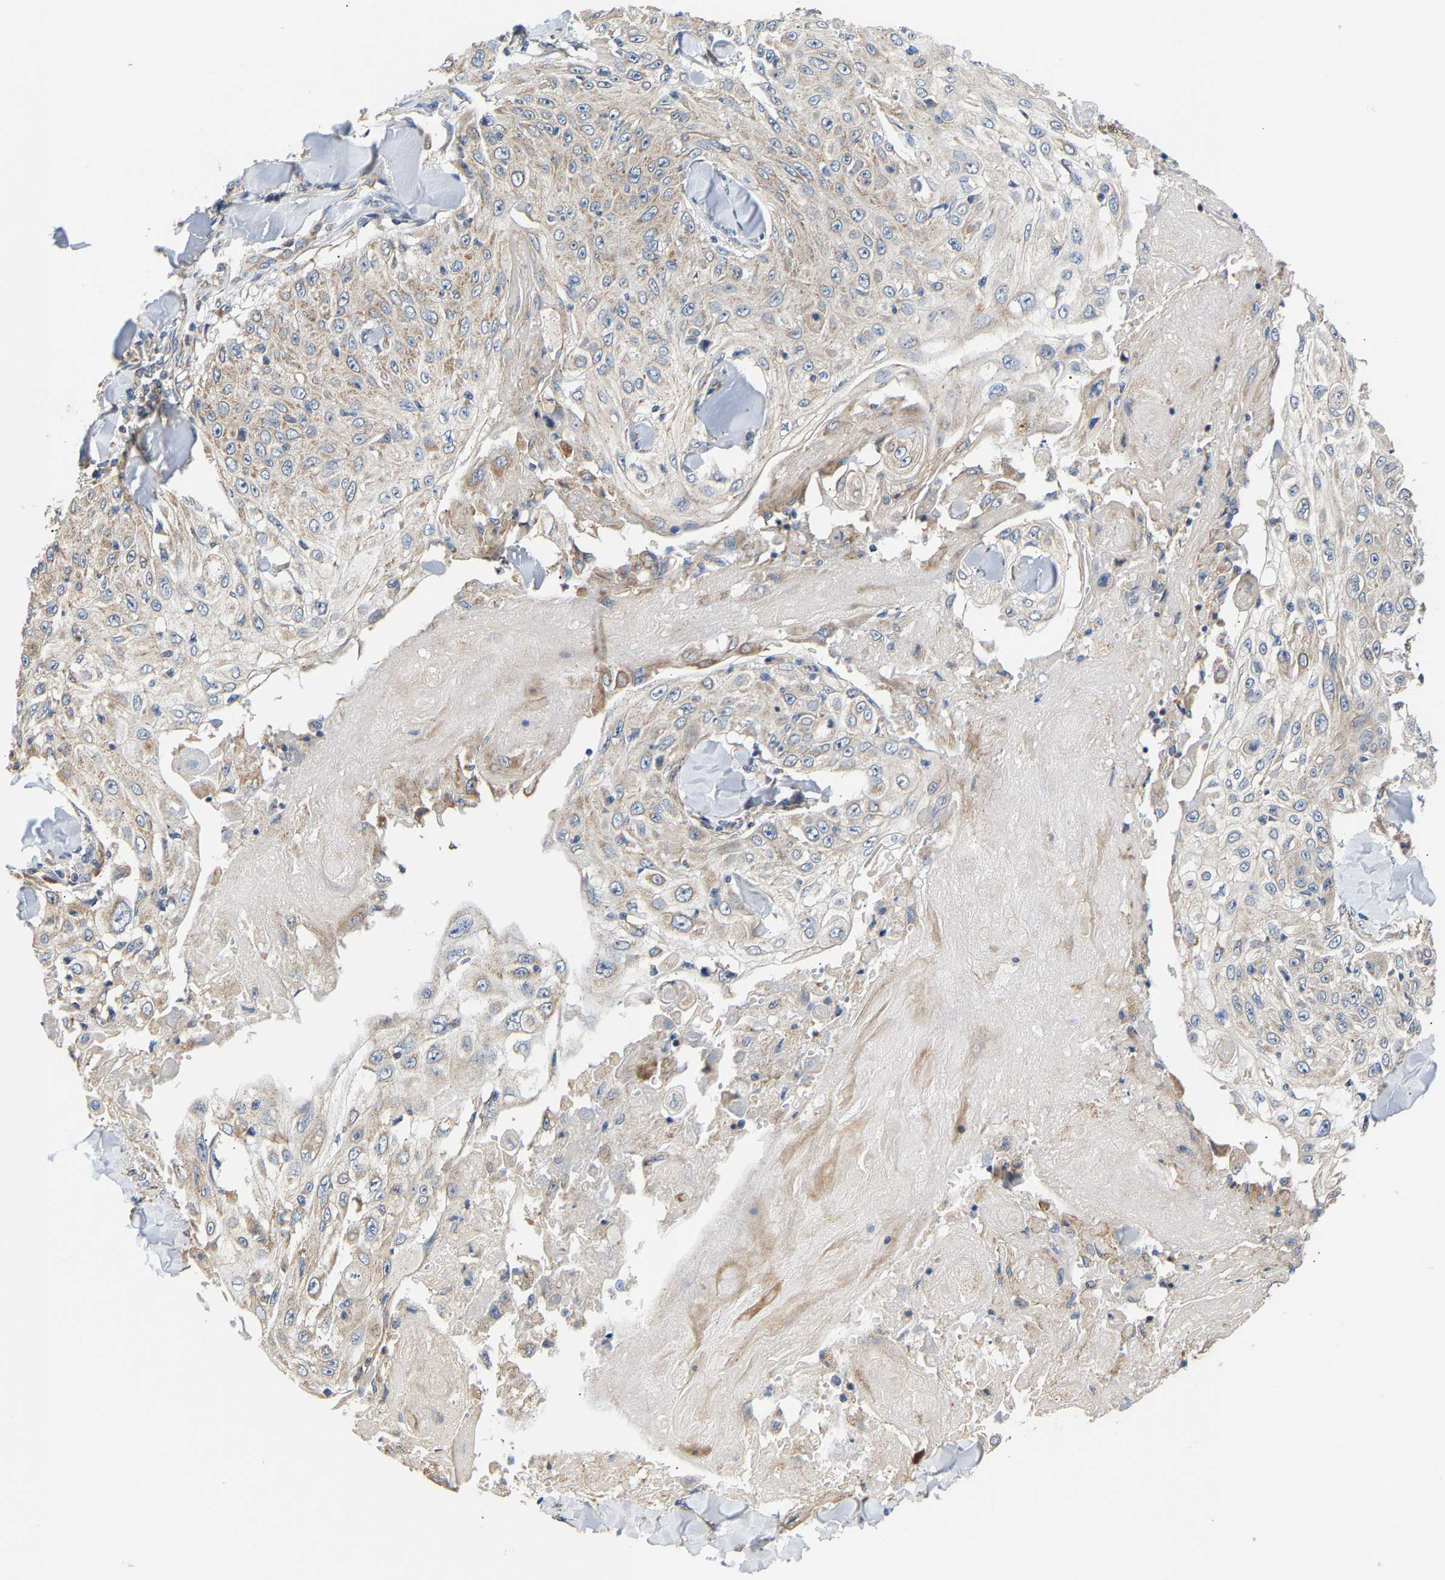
{"staining": {"intensity": "weak", "quantity": "<25%", "location": "cytoplasmic/membranous"}, "tissue": "skin cancer", "cell_type": "Tumor cells", "image_type": "cancer", "snomed": [{"axis": "morphology", "description": "Squamous cell carcinoma, NOS"}, {"axis": "topography", "description": "Skin"}], "caption": "Human skin cancer (squamous cell carcinoma) stained for a protein using IHC exhibits no staining in tumor cells.", "gene": "TMEM168", "patient": {"sex": "male", "age": 86}}